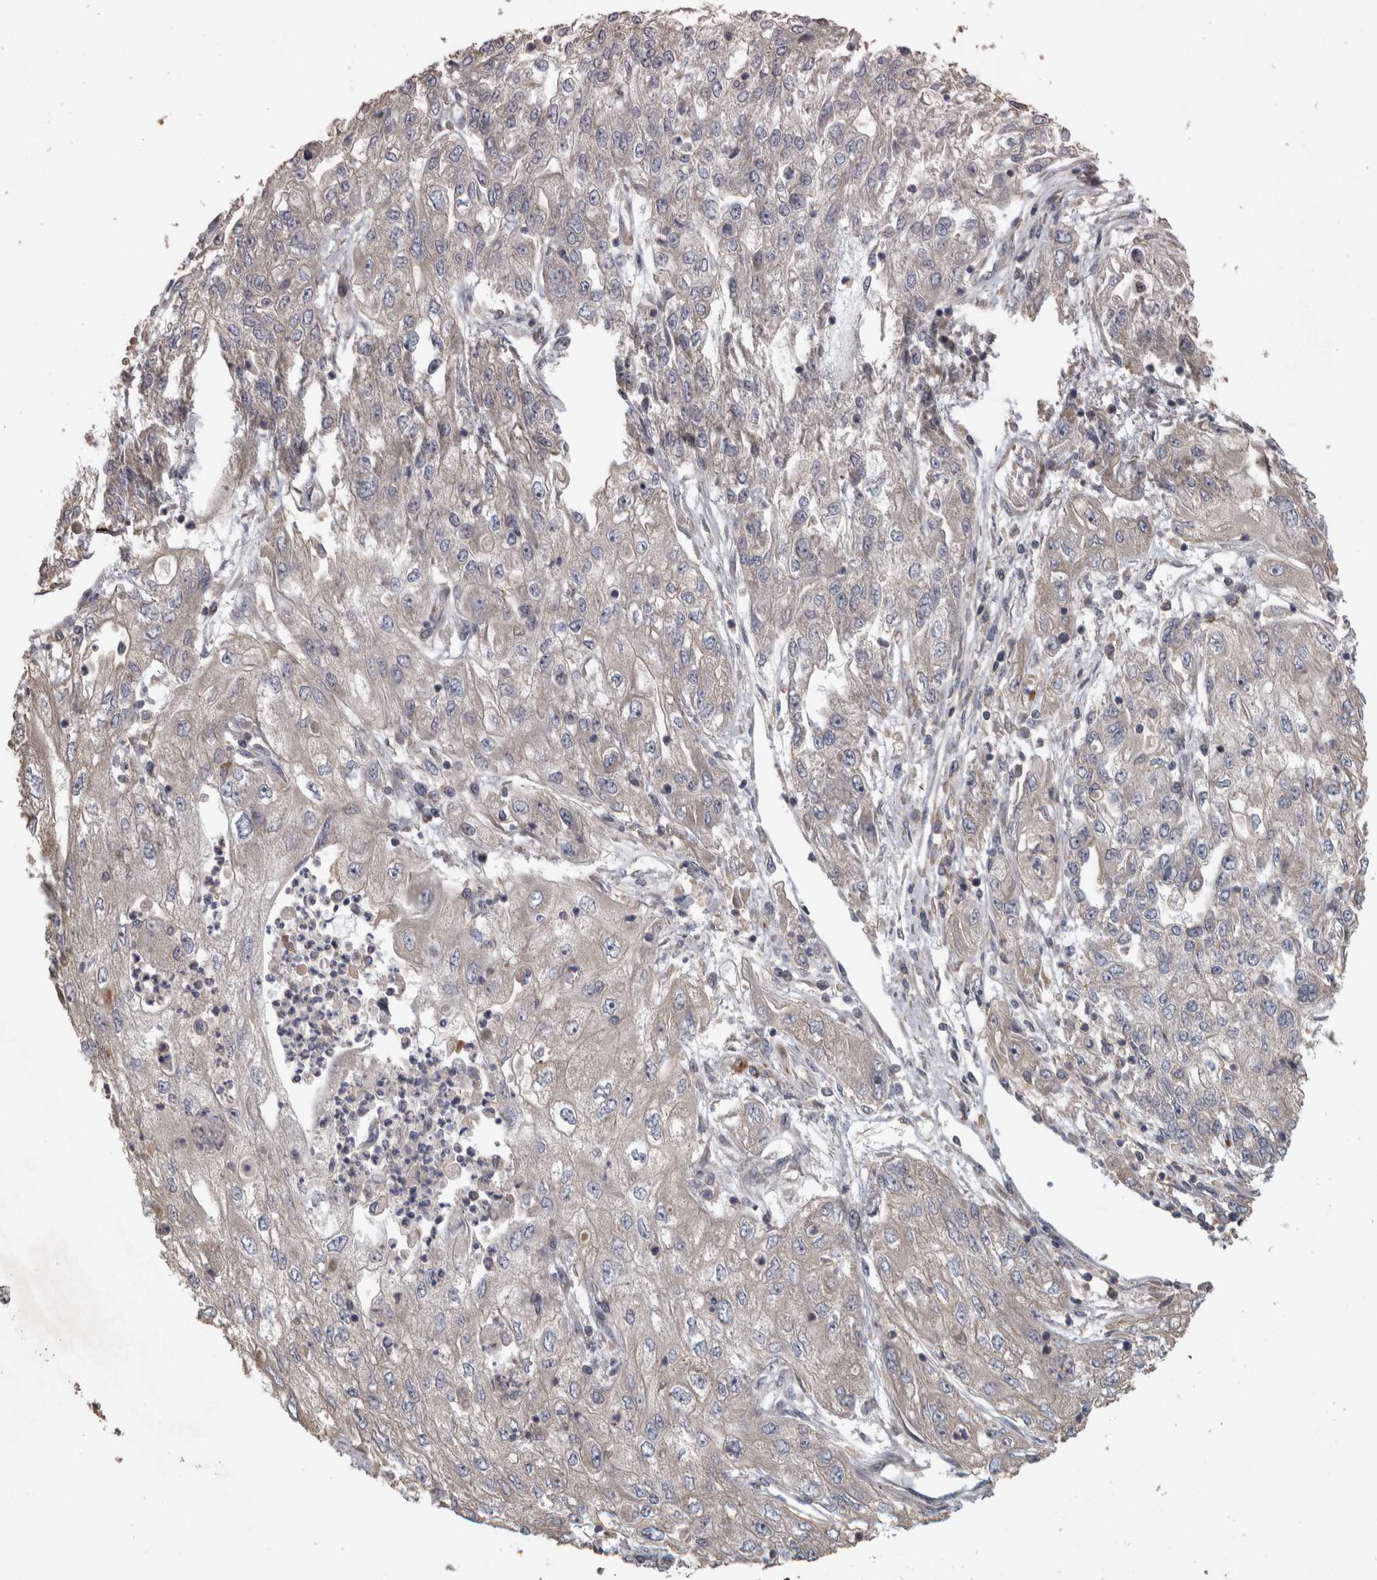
{"staining": {"intensity": "negative", "quantity": "none", "location": "none"}, "tissue": "endometrial cancer", "cell_type": "Tumor cells", "image_type": "cancer", "snomed": [{"axis": "morphology", "description": "Adenocarcinoma, NOS"}, {"axis": "topography", "description": "Endometrium"}], "caption": "The IHC image has no significant positivity in tumor cells of endometrial cancer tissue.", "gene": "ERAL1", "patient": {"sex": "female", "age": 49}}